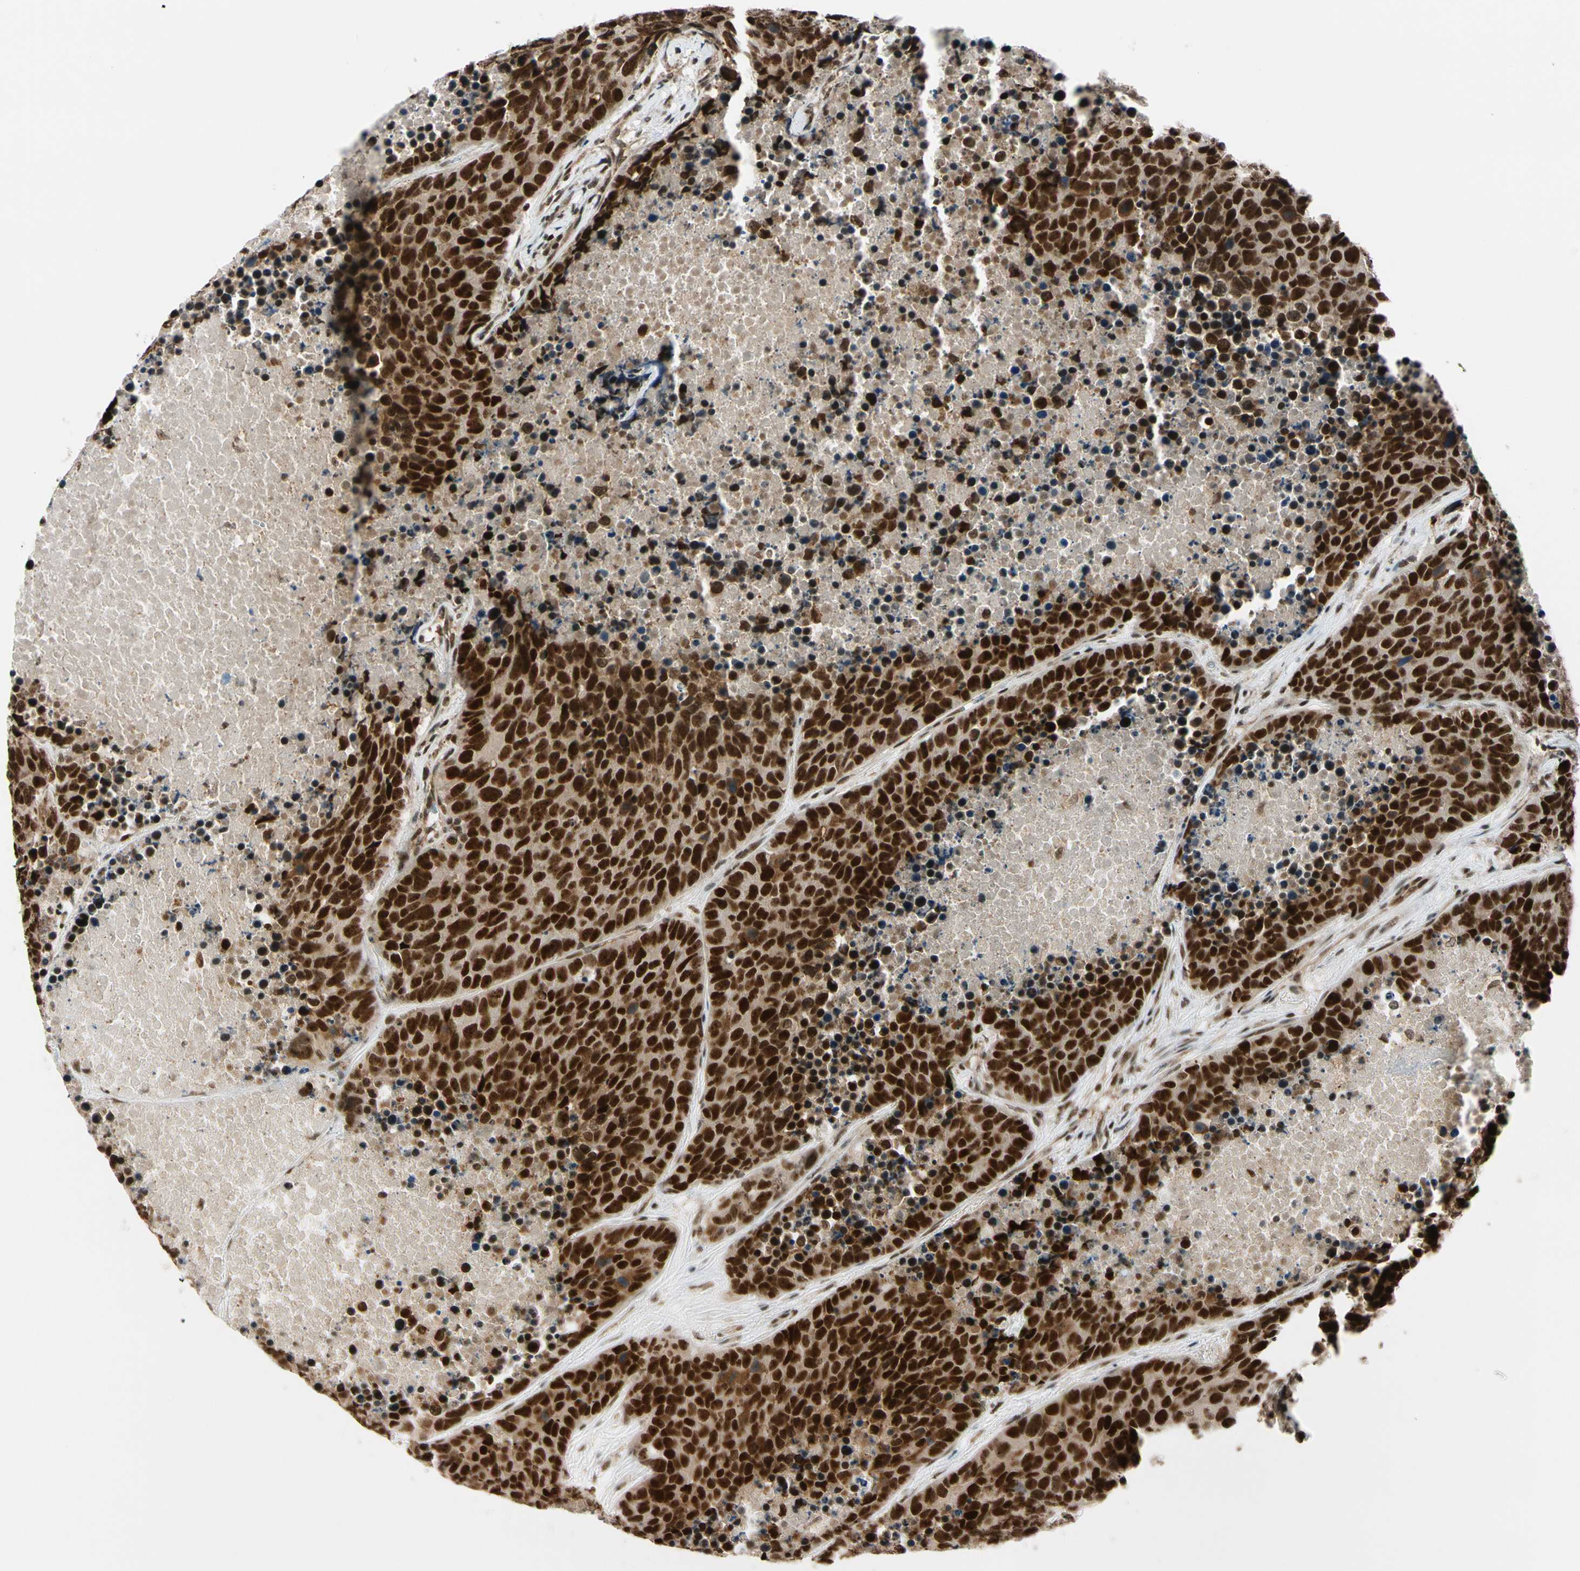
{"staining": {"intensity": "strong", "quantity": ">75%", "location": "cytoplasmic/membranous,nuclear"}, "tissue": "carcinoid", "cell_type": "Tumor cells", "image_type": "cancer", "snomed": [{"axis": "morphology", "description": "Carcinoid, malignant, NOS"}, {"axis": "topography", "description": "Lung"}], "caption": "Strong cytoplasmic/membranous and nuclear expression for a protein is present in approximately >75% of tumor cells of carcinoid using immunohistochemistry.", "gene": "DAXX", "patient": {"sex": "male", "age": 60}}